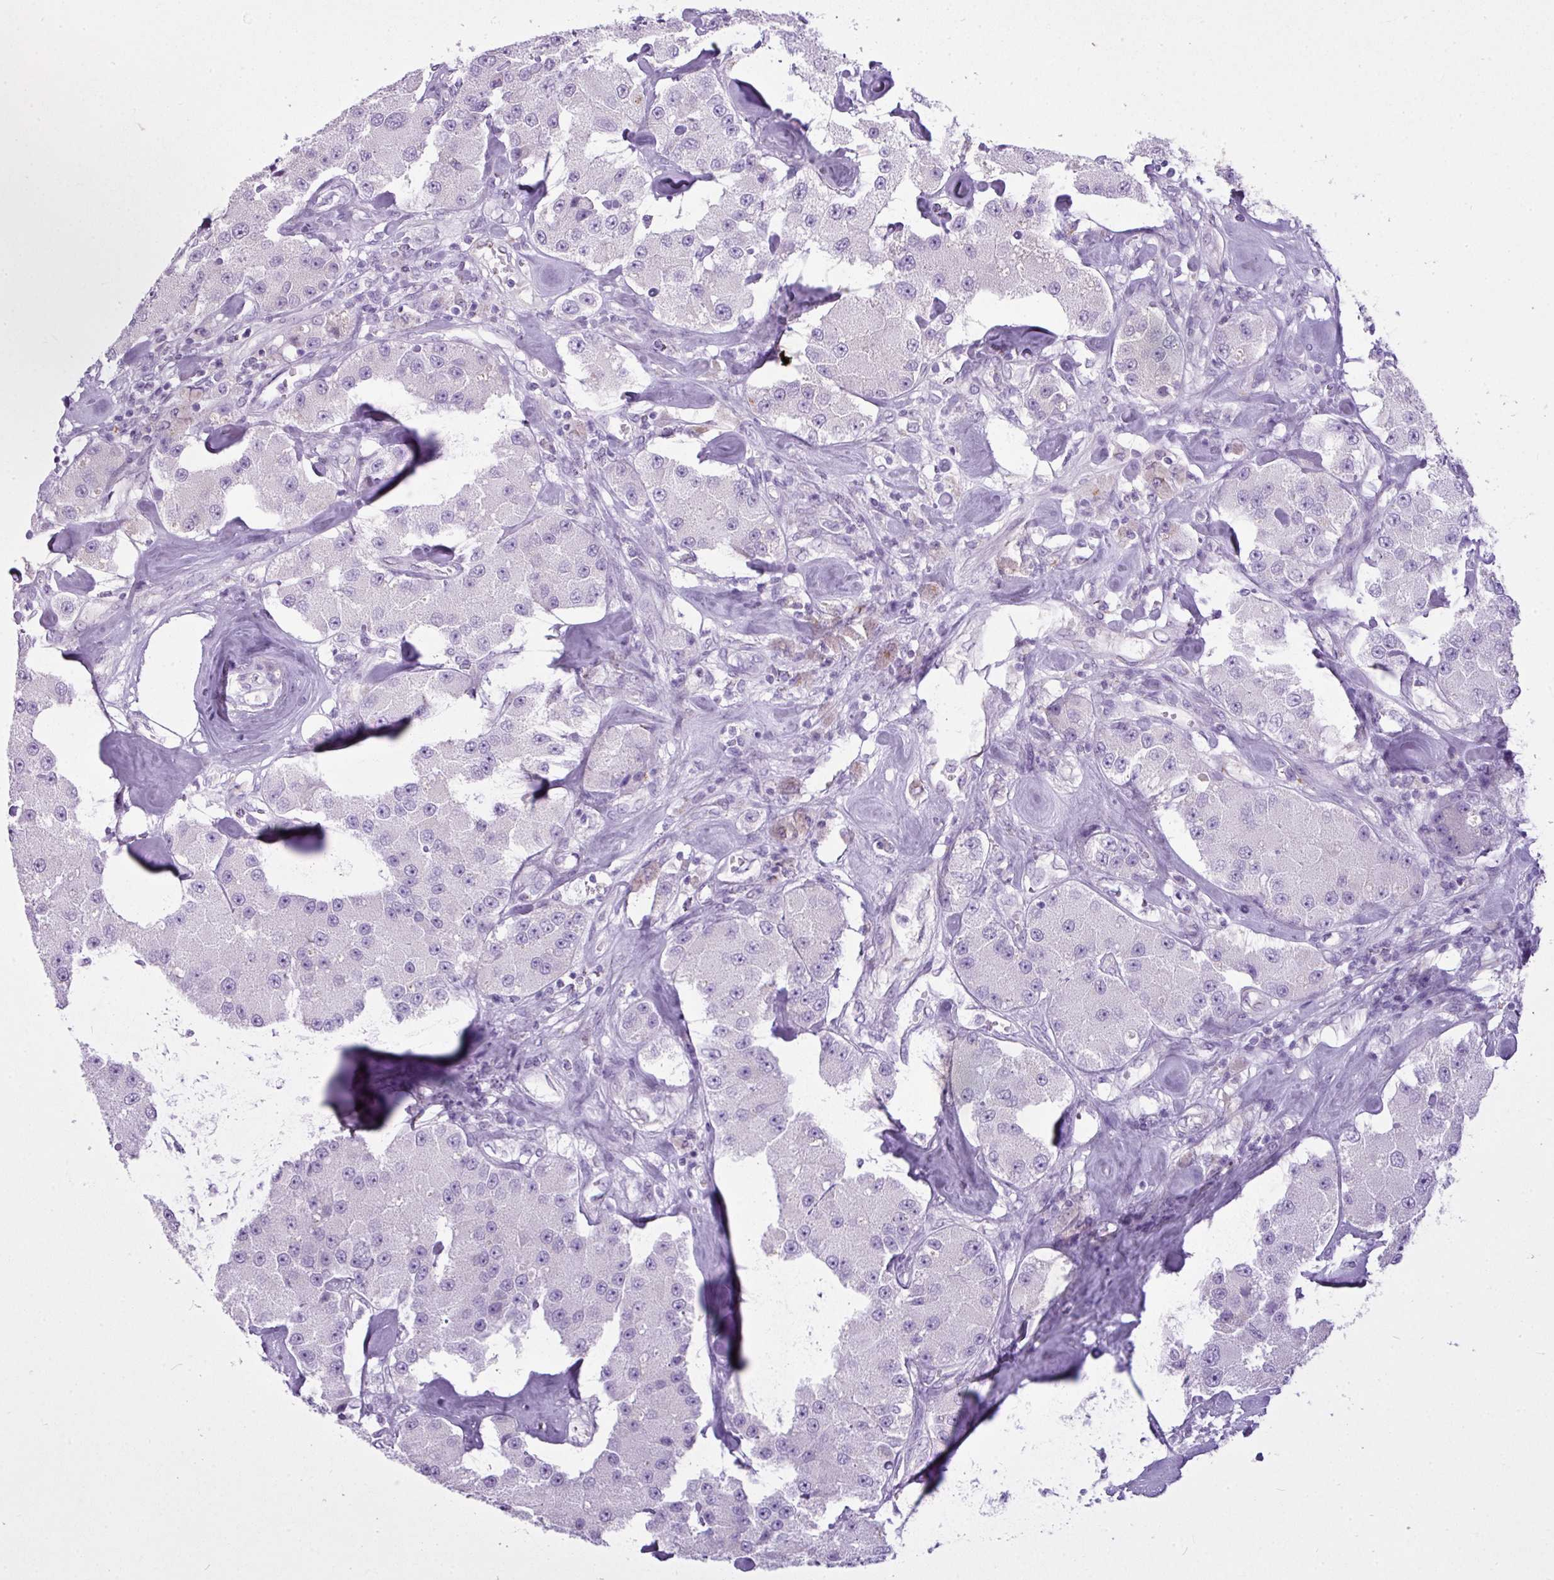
{"staining": {"intensity": "negative", "quantity": "none", "location": "none"}, "tissue": "carcinoid", "cell_type": "Tumor cells", "image_type": "cancer", "snomed": [{"axis": "morphology", "description": "Carcinoid, malignant, NOS"}, {"axis": "topography", "description": "Pancreas"}], "caption": "This is an immunohistochemistry micrograph of human carcinoid. There is no positivity in tumor cells.", "gene": "FAM43A", "patient": {"sex": "male", "age": 41}}